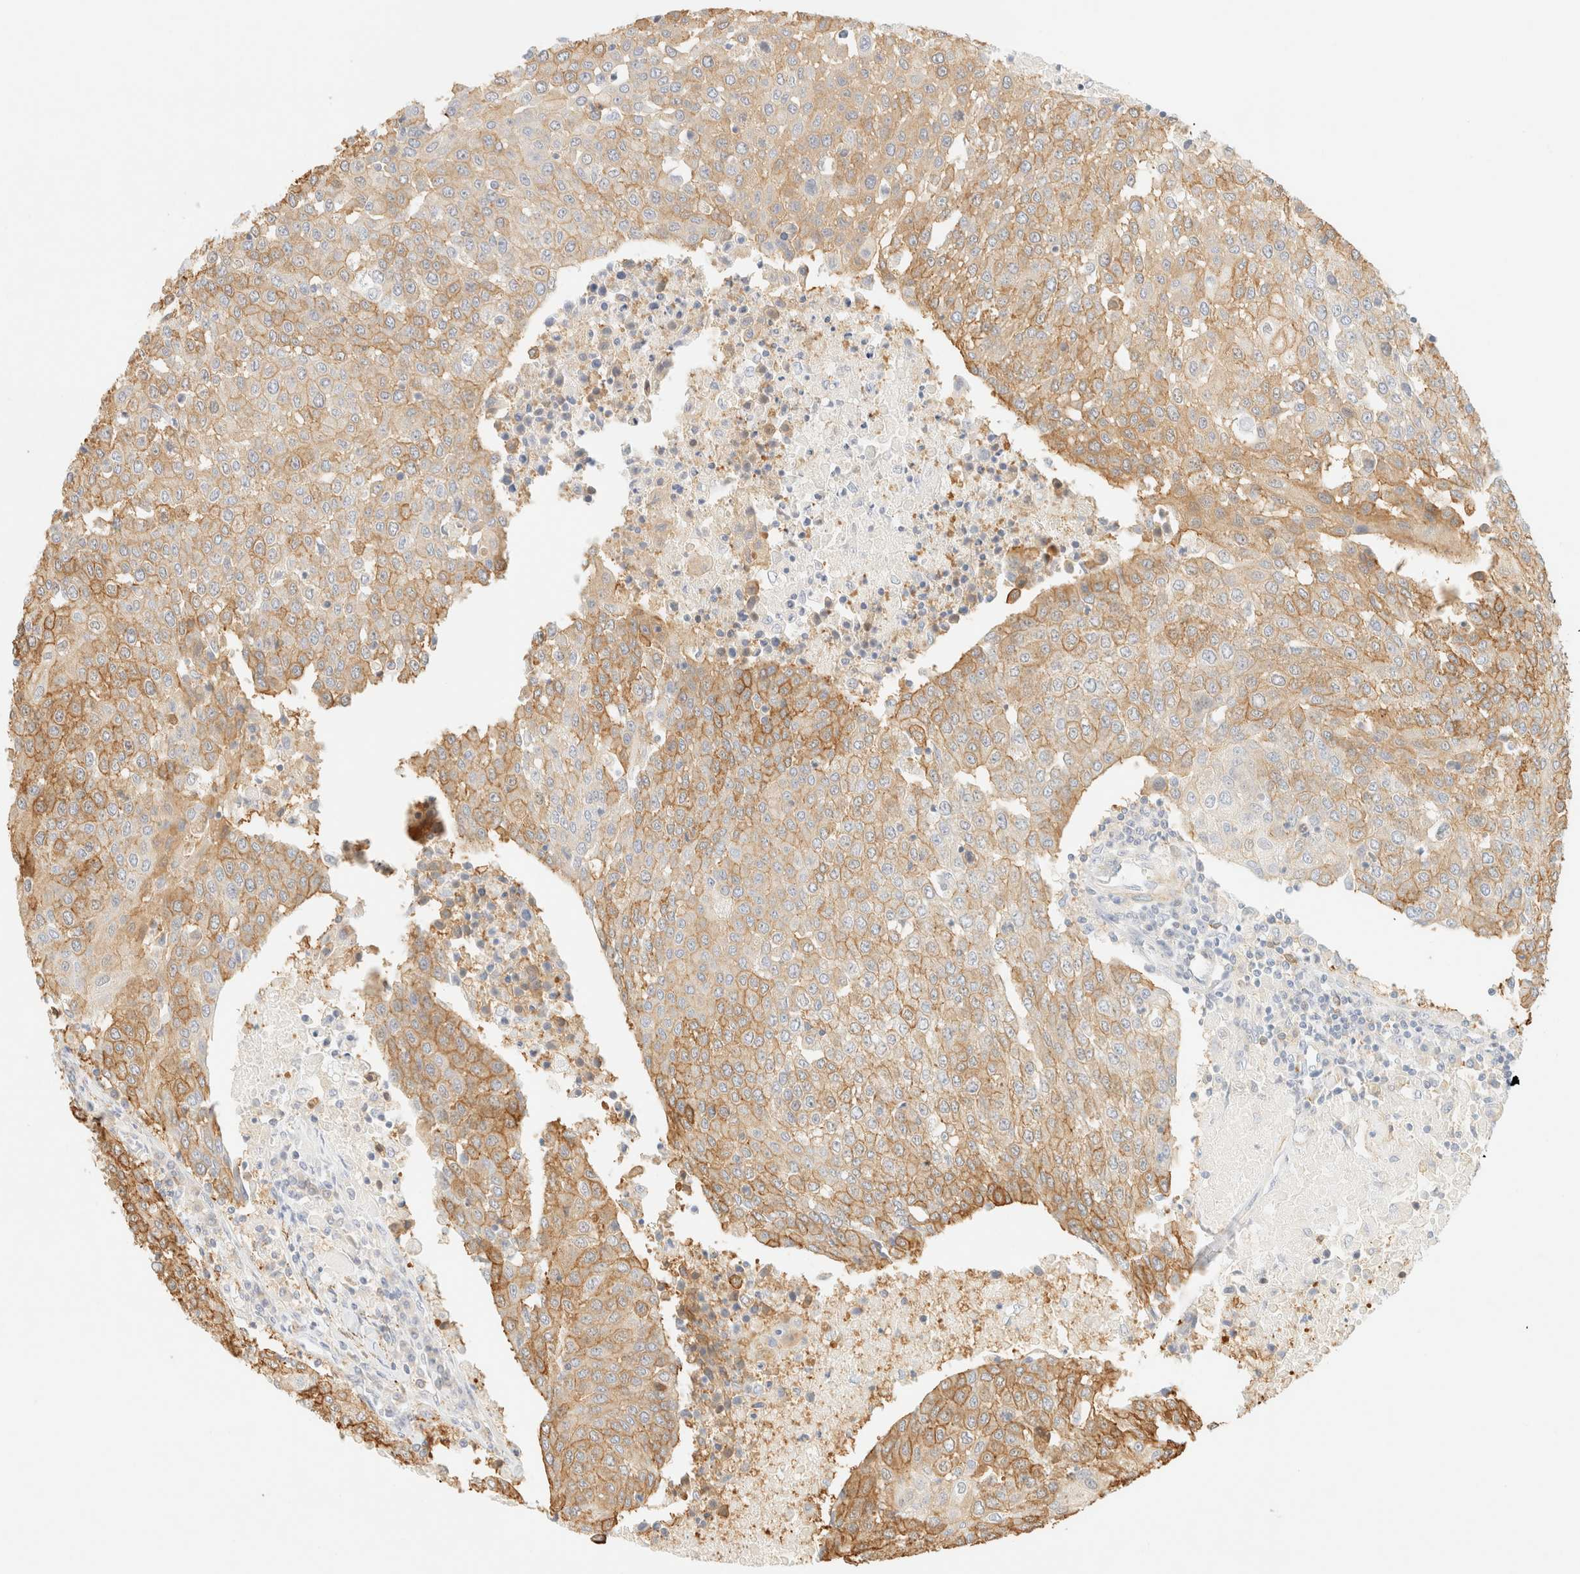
{"staining": {"intensity": "moderate", "quantity": ">75%", "location": "cytoplasmic/membranous"}, "tissue": "urothelial cancer", "cell_type": "Tumor cells", "image_type": "cancer", "snomed": [{"axis": "morphology", "description": "Urothelial carcinoma, High grade"}, {"axis": "topography", "description": "Urinary bladder"}], "caption": "IHC histopathology image of human high-grade urothelial carcinoma stained for a protein (brown), which shows medium levels of moderate cytoplasmic/membranous positivity in about >75% of tumor cells.", "gene": "OTOP2", "patient": {"sex": "female", "age": 85}}